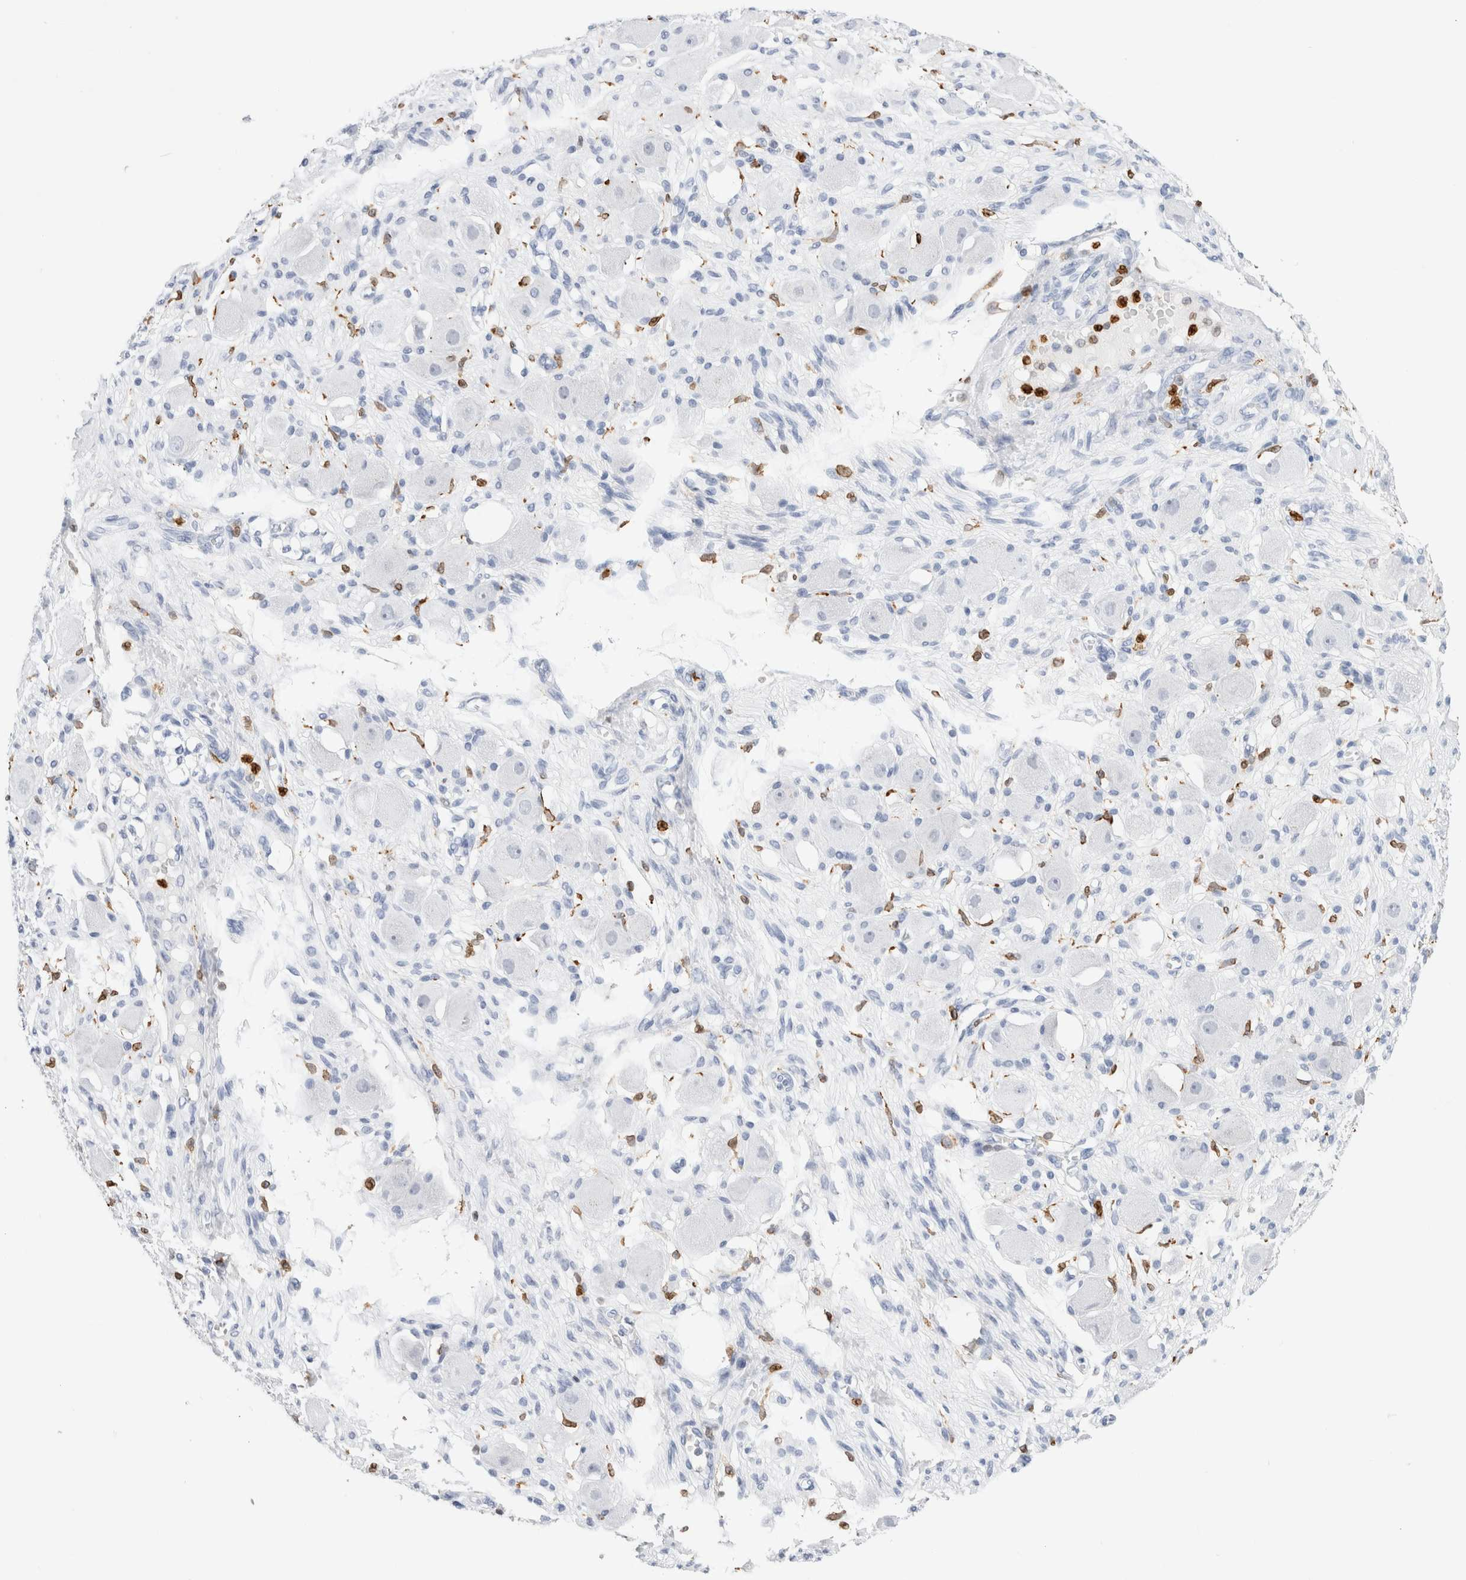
{"staining": {"intensity": "negative", "quantity": "none", "location": "none"}, "tissue": "adipose tissue", "cell_type": "Adipocytes", "image_type": "normal", "snomed": [{"axis": "morphology", "description": "Normal tissue, NOS"}, {"axis": "topography", "description": "Kidney"}, {"axis": "topography", "description": "Peripheral nerve tissue"}], "caption": "Adipocytes show no significant protein positivity in normal adipose tissue. The staining is performed using DAB brown chromogen with nuclei counter-stained in using hematoxylin.", "gene": "ALOX5AP", "patient": {"sex": "male", "age": 7}}